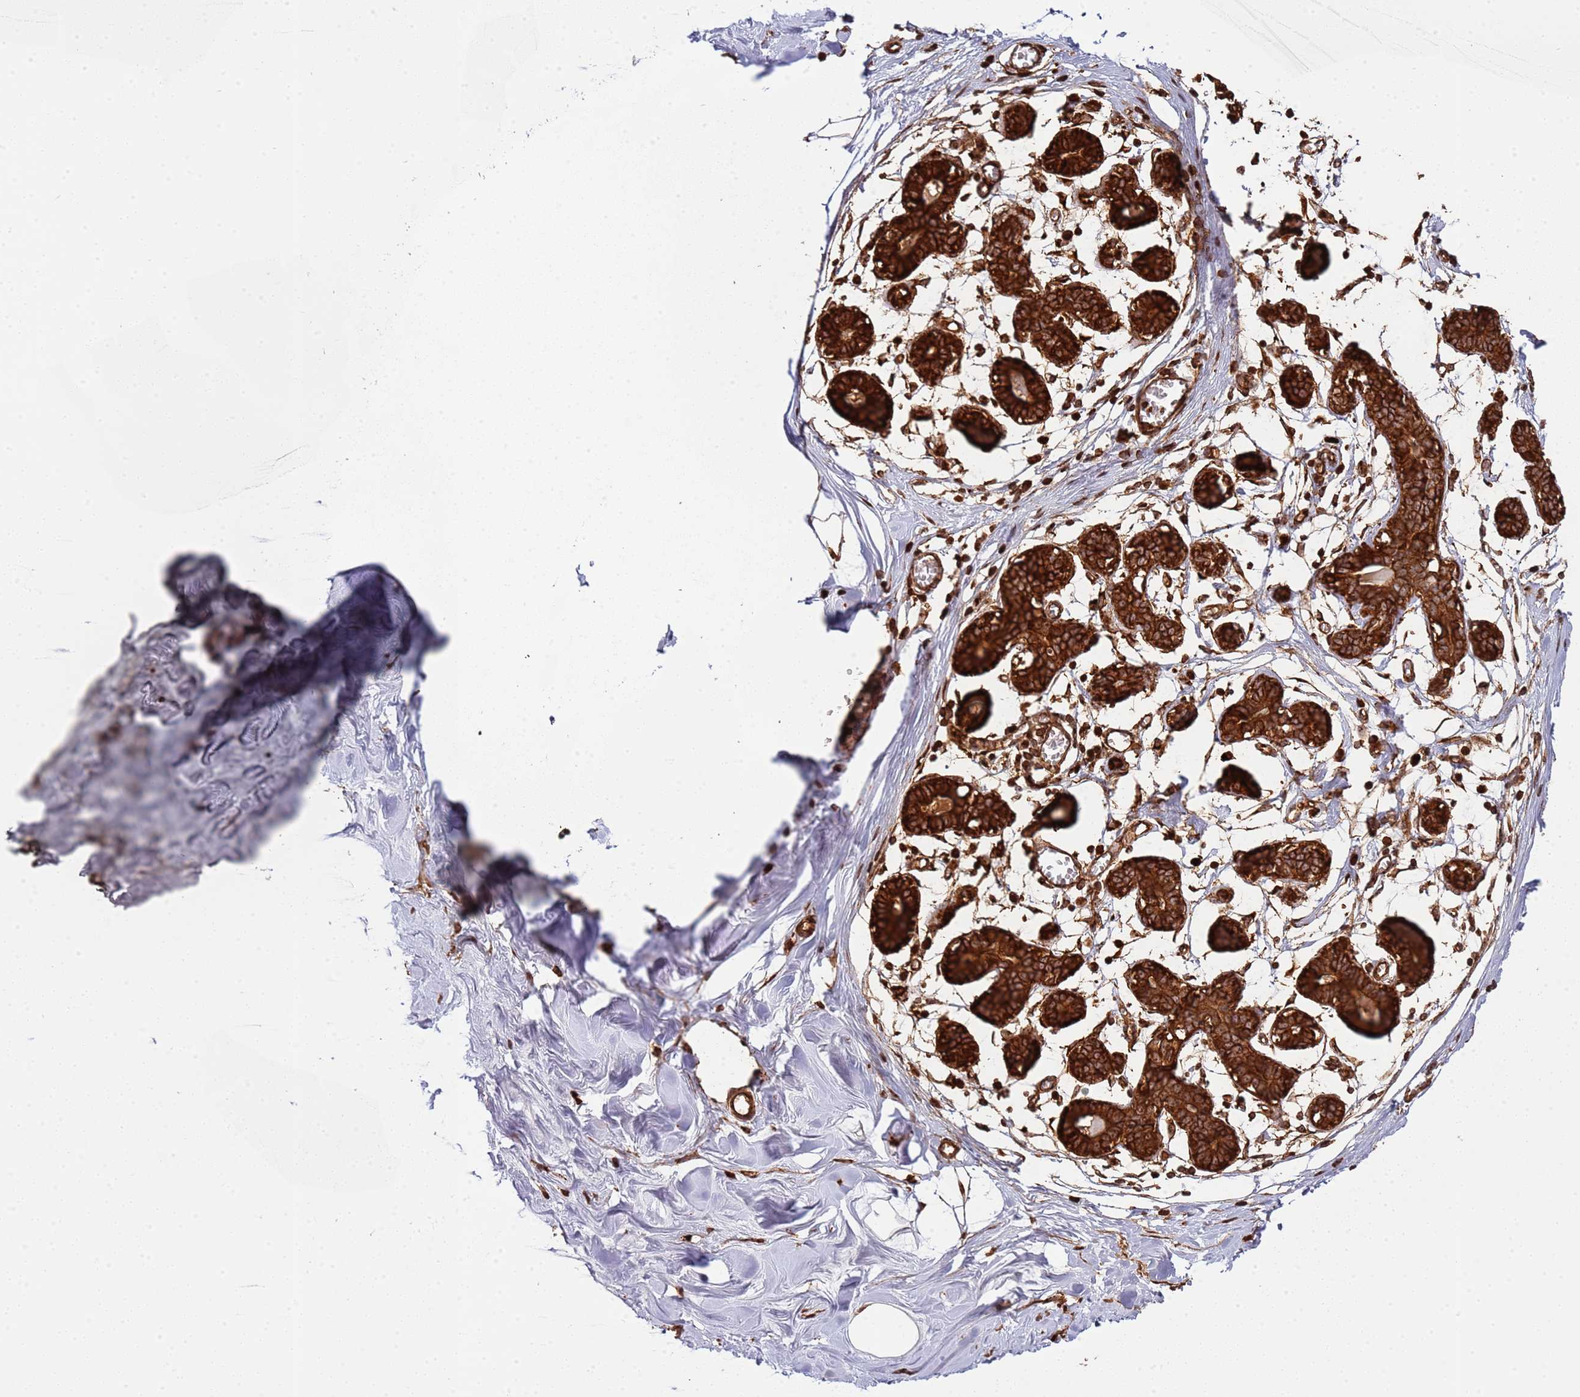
{"staining": {"intensity": "moderate", "quantity": ">75%", "location": "cytoplasmic/membranous"}, "tissue": "breast", "cell_type": "Adipocytes", "image_type": "normal", "snomed": [{"axis": "morphology", "description": "Normal tissue, NOS"}, {"axis": "topography", "description": "Breast"}], "caption": "This micrograph shows immunohistochemistry (IHC) staining of benign human breast, with medium moderate cytoplasmic/membranous positivity in approximately >75% of adipocytes.", "gene": "NDUFAF4", "patient": {"sex": "female", "age": 27}}